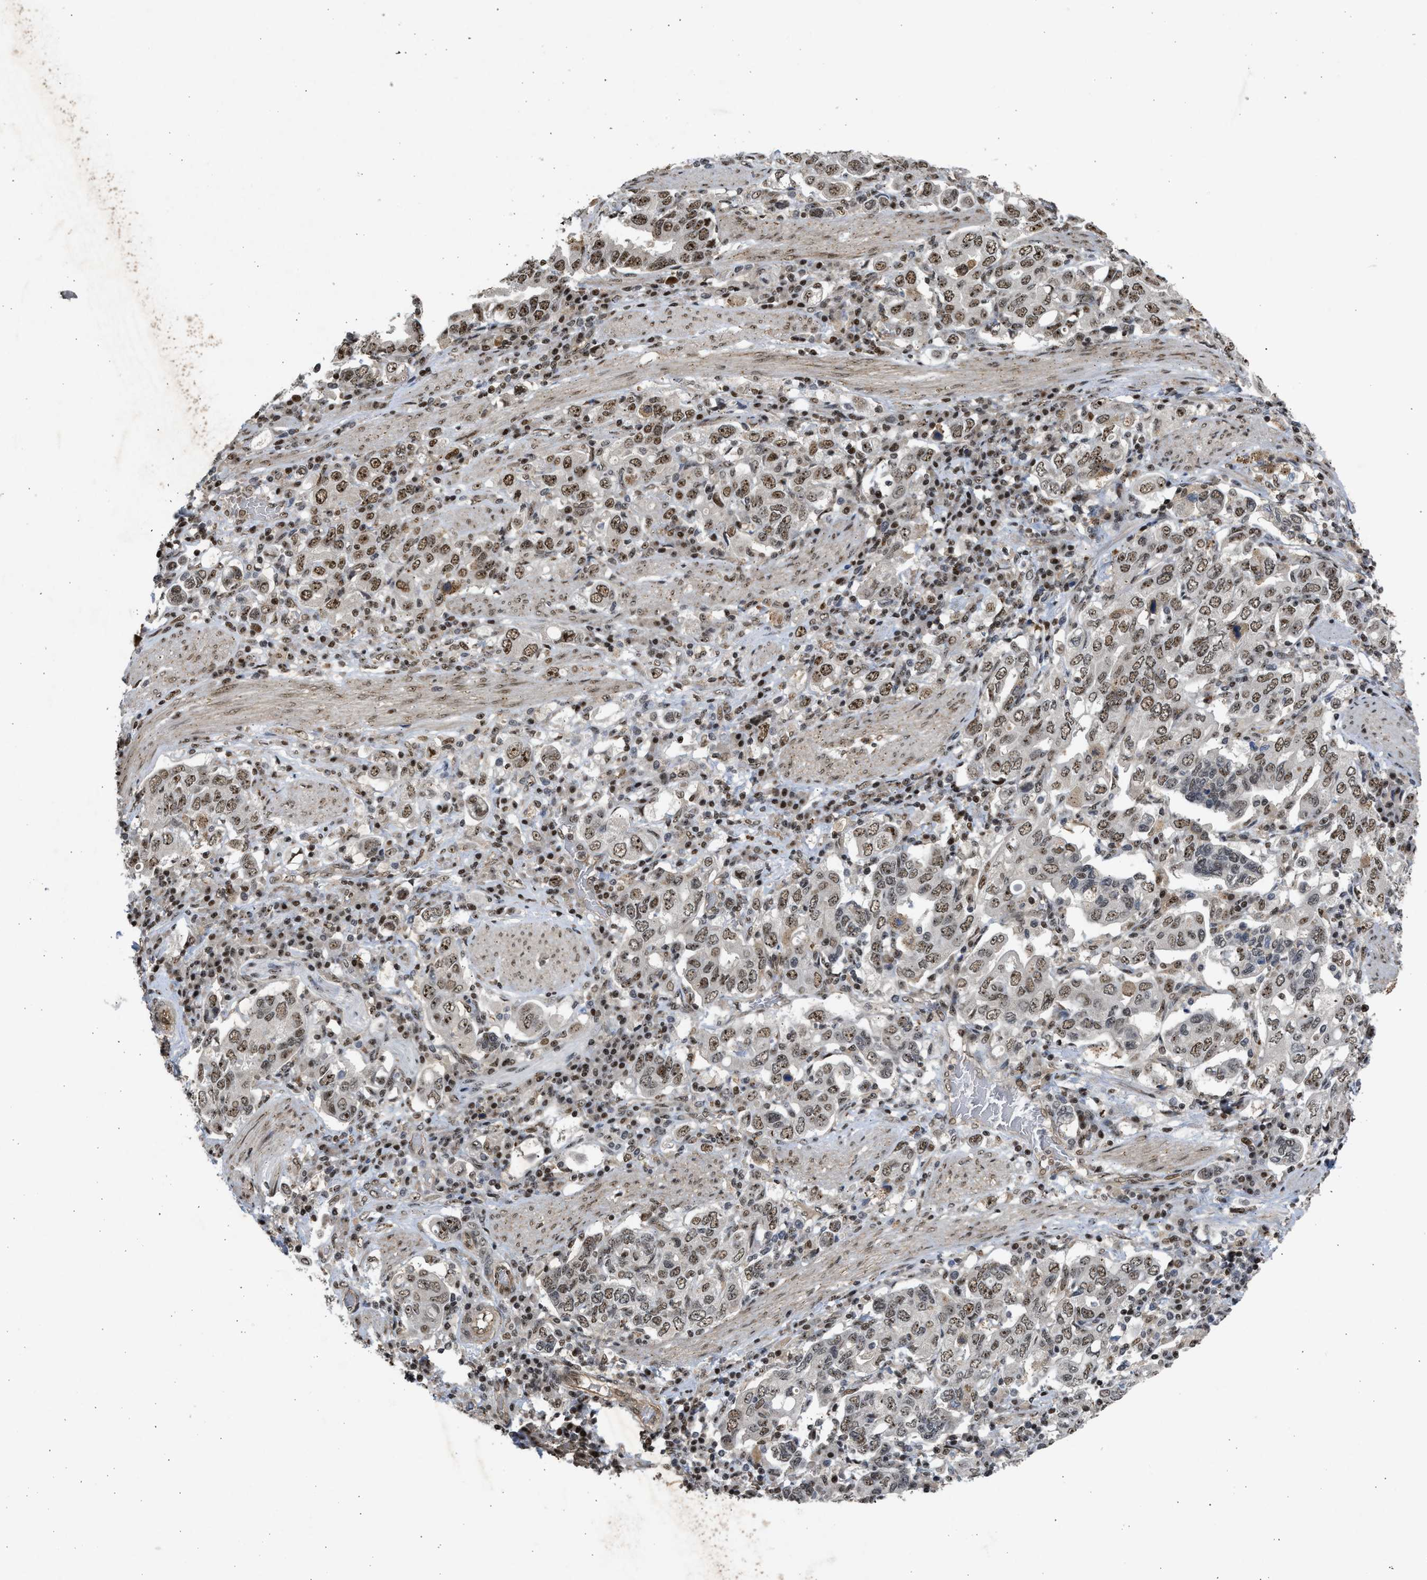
{"staining": {"intensity": "moderate", "quantity": ">75%", "location": "nuclear"}, "tissue": "stomach cancer", "cell_type": "Tumor cells", "image_type": "cancer", "snomed": [{"axis": "morphology", "description": "Adenocarcinoma, NOS"}, {"axis": "topography", "description": "Stomach, upper"}], "caption": "Immunohistochemistry (IHC) image of human stomach cancer (adenocarcinoma) stained for a protein (brown), which reveals medium levels of moderate nuclear staining in about >75% of tumor cells.", "gene": "TFDP2", "patient": {"sex": "male", "age": 62}}